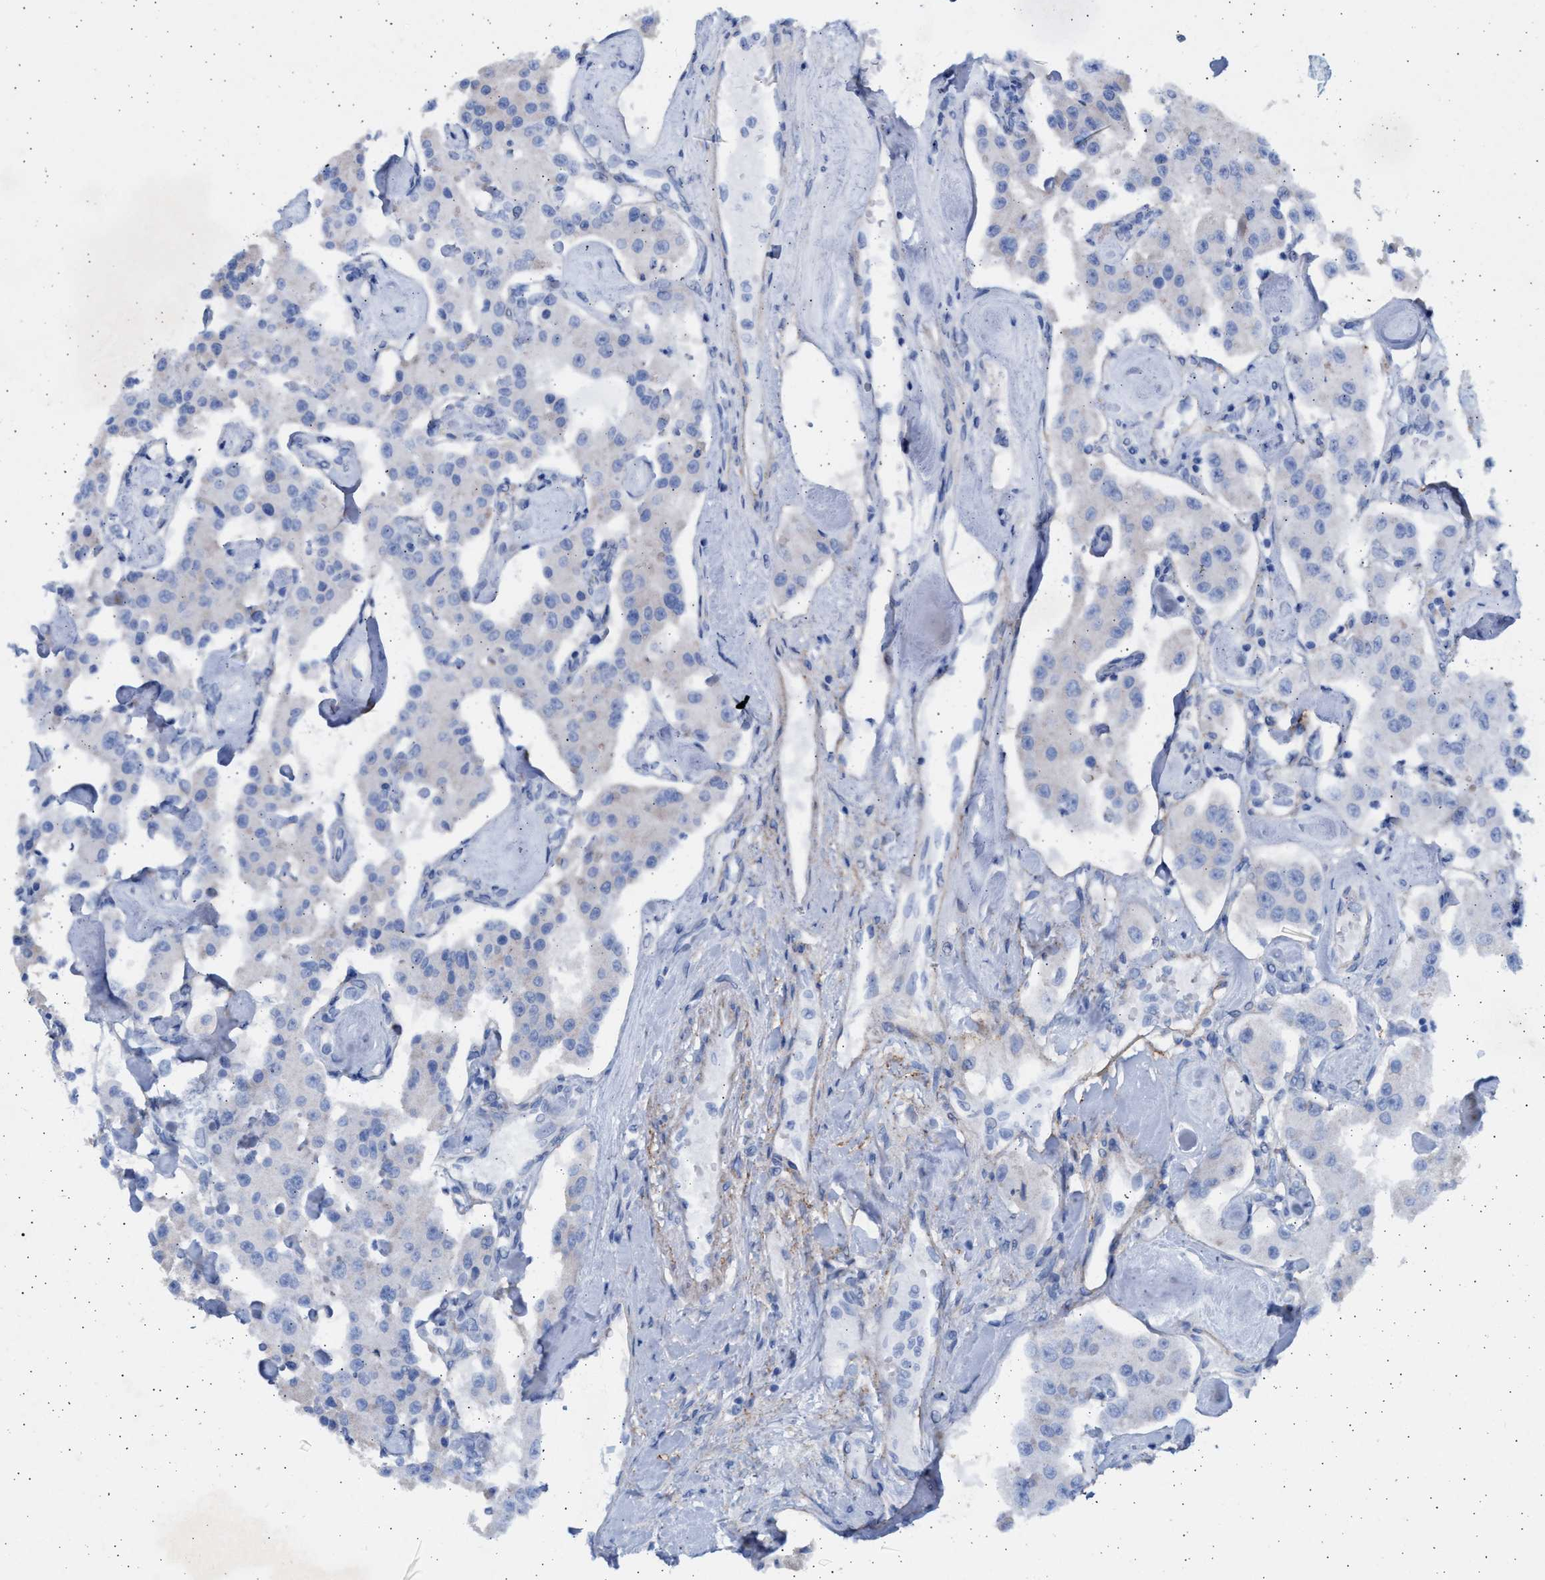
{"staining": {"intensity": "negative", "quantity": "none", "location": "none"}, "tissue": "carcinoid", "cell_type": "Tumor cells", "image_type": "cancer", "snomed": [{"axis": "morphology", "description": "Carcinoid, malignant, NOS"}, {"axis": "topography", "description": "Pancreas"}], "caption": "This is an immunohistochemistry (IHC) image of carcinoid. There is no positivity in tumor cells.", "gene": "NBR1", "patient": {"sex": "male", "age": 41}}